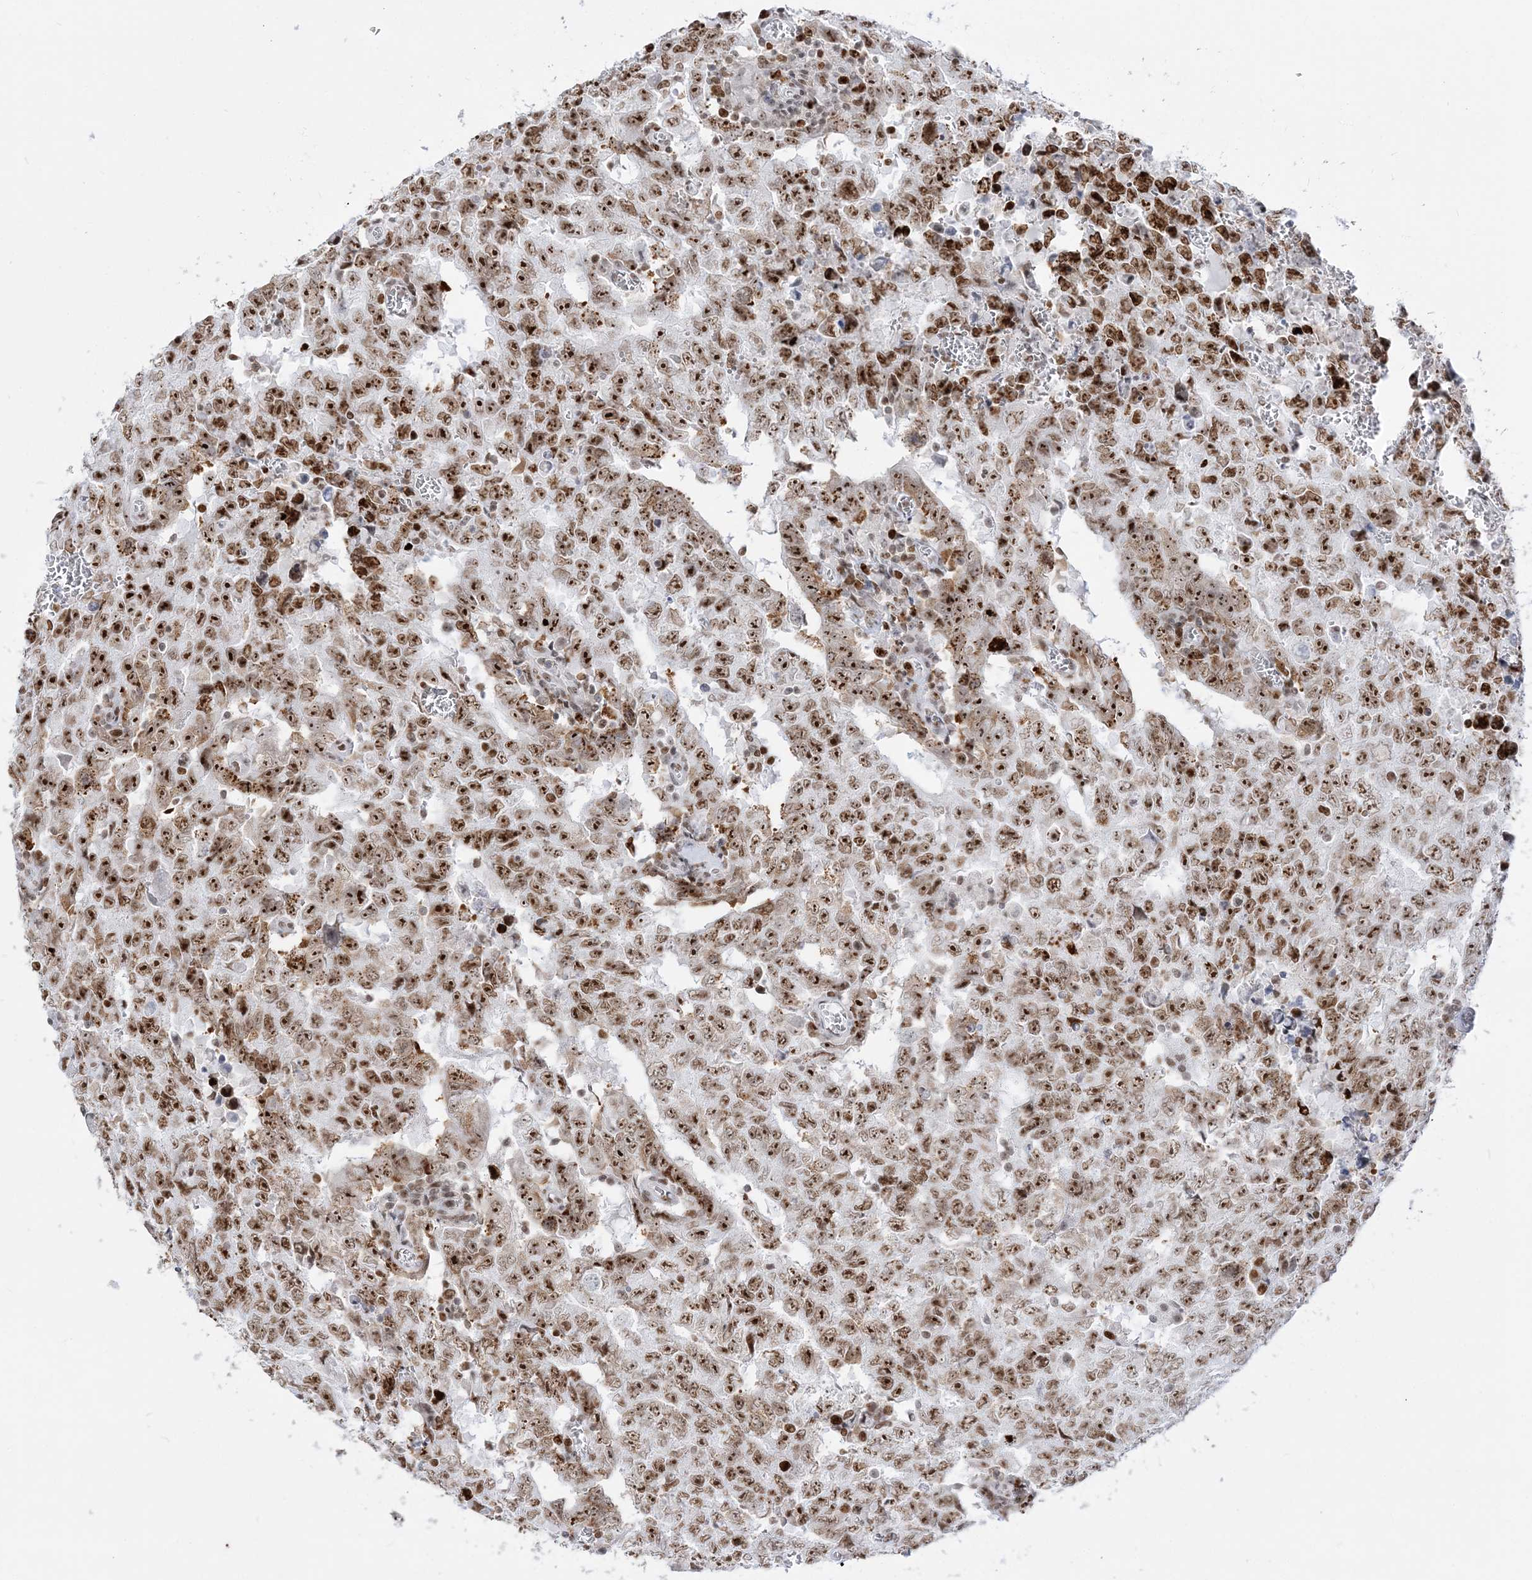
{"staining": {"intensity": "strong", "quantity": ">75%", "location": "nuclear"}, "tissue": "testis cancer", "cell_type": "Tumor cells", "image_type": "cancer", "snomed": [{"axis": "morphology", "description": "Carcinoma, Embryonal, NOS"}, {"axis": "topography", "description": "Testis"}], "caption": "This is an image of IHC staining of testis embryonal carcinoma, which shows strong expression in the nuclear of tumor cells.", "gene": "DDX21", "patient": {"sex": "male", "age": 26}}